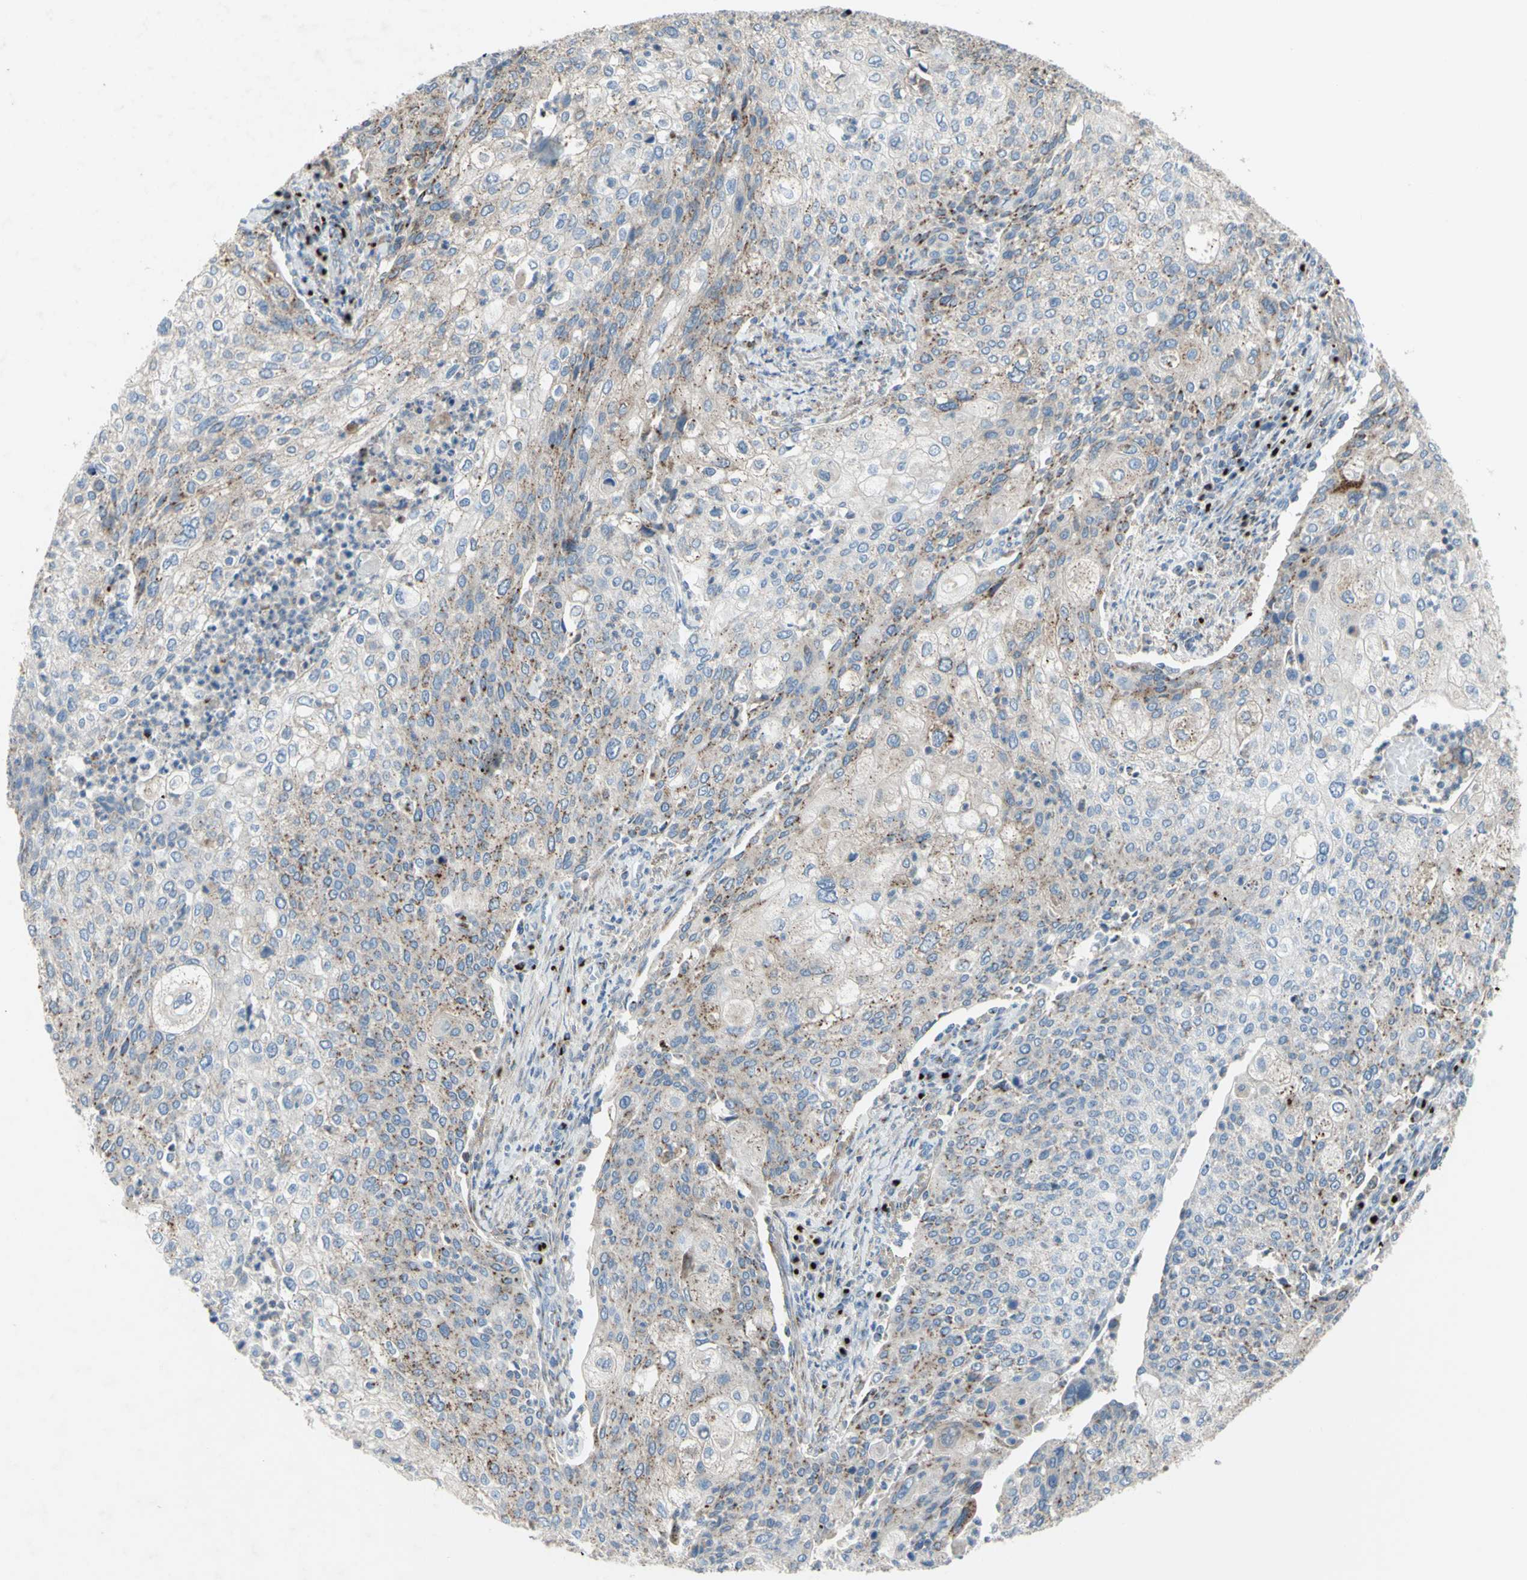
{"staining": {"intensity": "moderate", "quantity": "<25%", "location": "cytoplasmic/membranous"}, "tissue": "cervical cancer", "cell_type": "Tumor cells", "image_type": "cancer", "snomed": [{"axis": "morphology", "description": "Squamous cell carcinoma, NOS"}, {"axis": "topography", "description": "Cervix"}], "caption": "Moderate cytoplasmic/membranous protein staining is identified in about <25% of tumor cells in cervical cancer (squamous cell carcinoma).", "gene": "B4GALT3", "patient": {"sex": "female", "age": 40}}